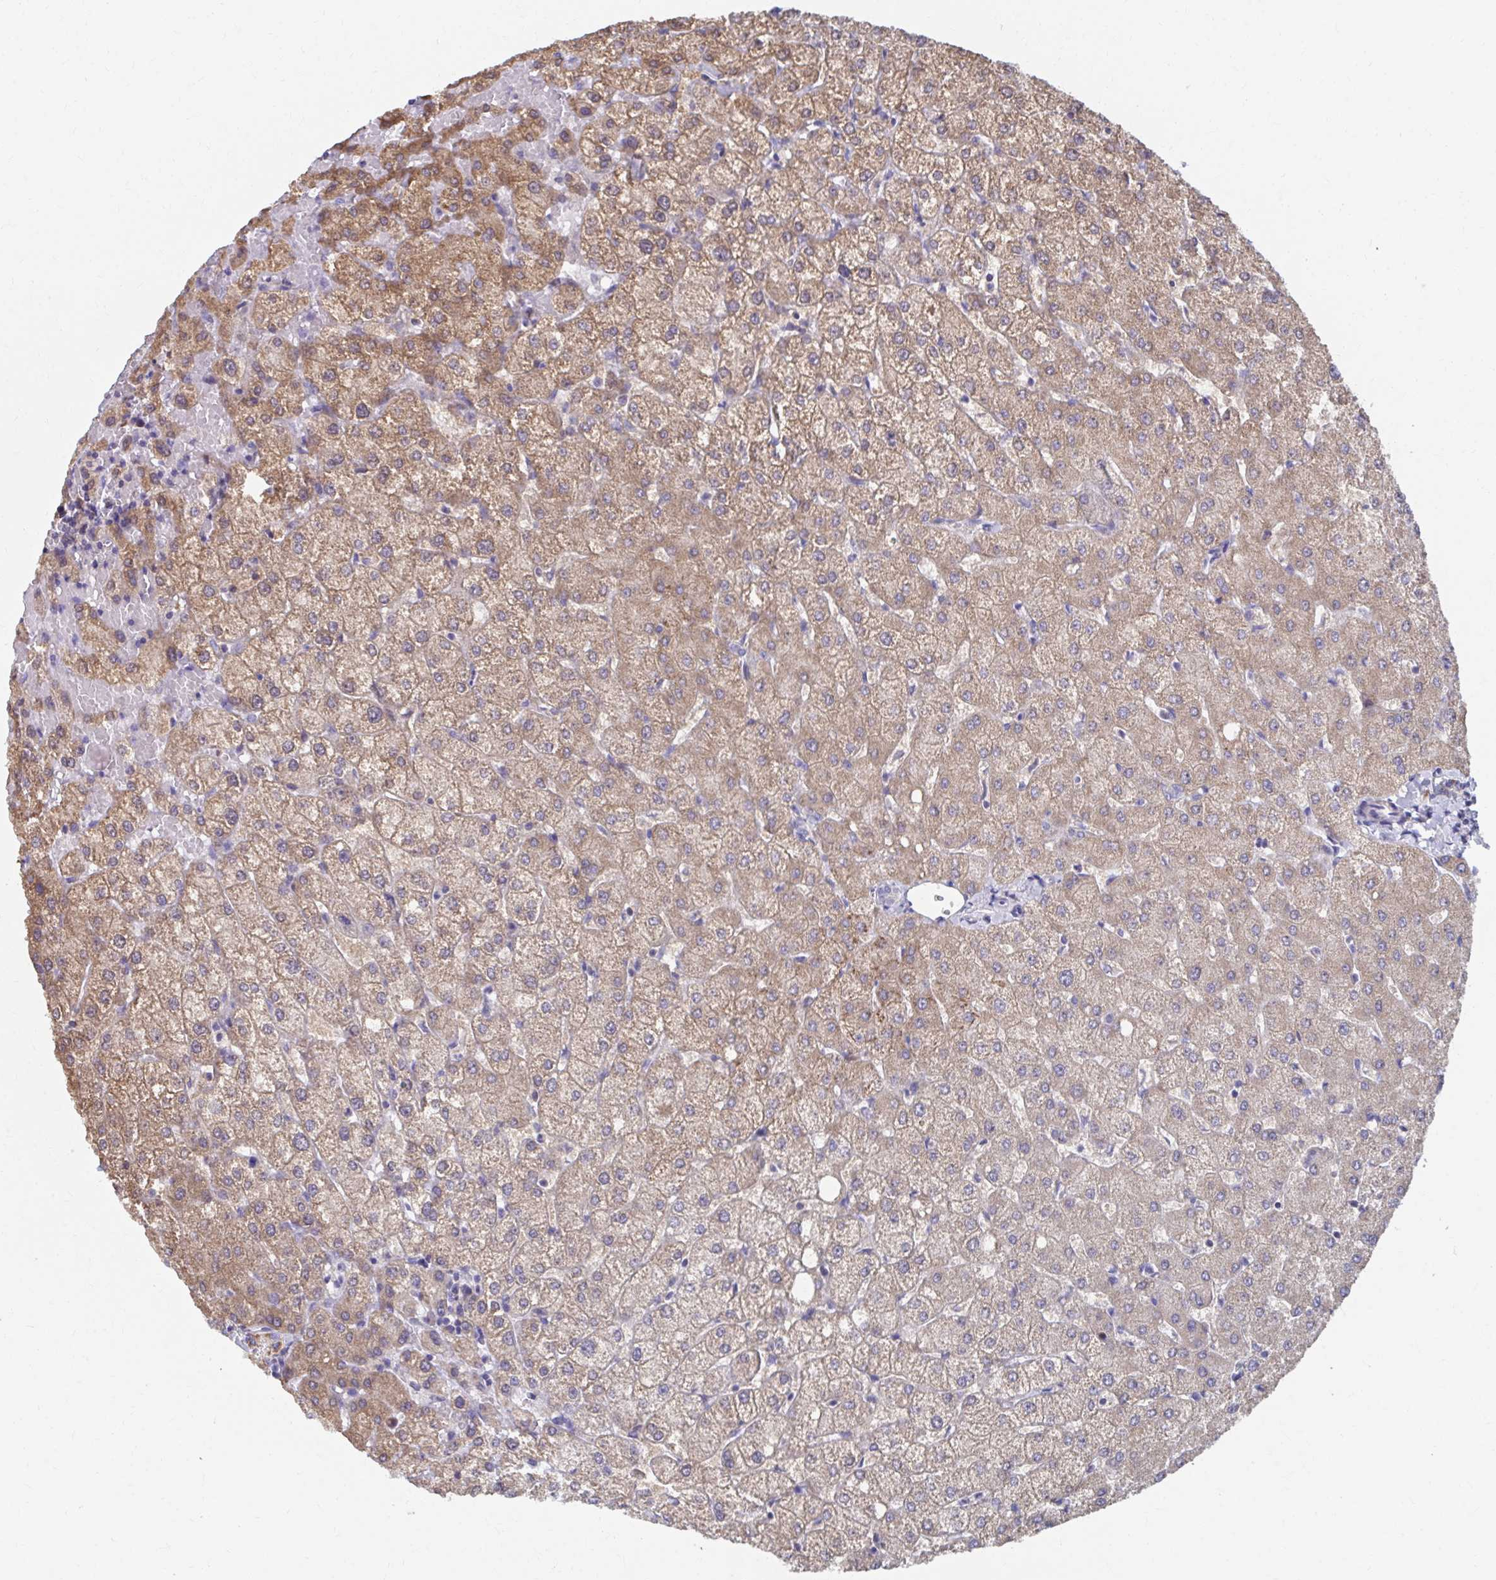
{"staining": {"intensity": "negative", "quantity": "none", "location": "none"}, "tissue": "liver", "cell_type": "Cholangiocytes", "image_type": "normal", "snomed": [{"axis": "morphology", "description": "Normal tissue, NOS"}, {"axis": "topography", "description": "Liver"}], "caption": "Immunohistochemistry micrograph of unremarkable liver: liver stained with DAB (3,3'-diaminobenzidine) shows no significant protein staining in cholangiocytes.", "gene": "RCC1L", "patient": {"sex": "female", "age": 54}}